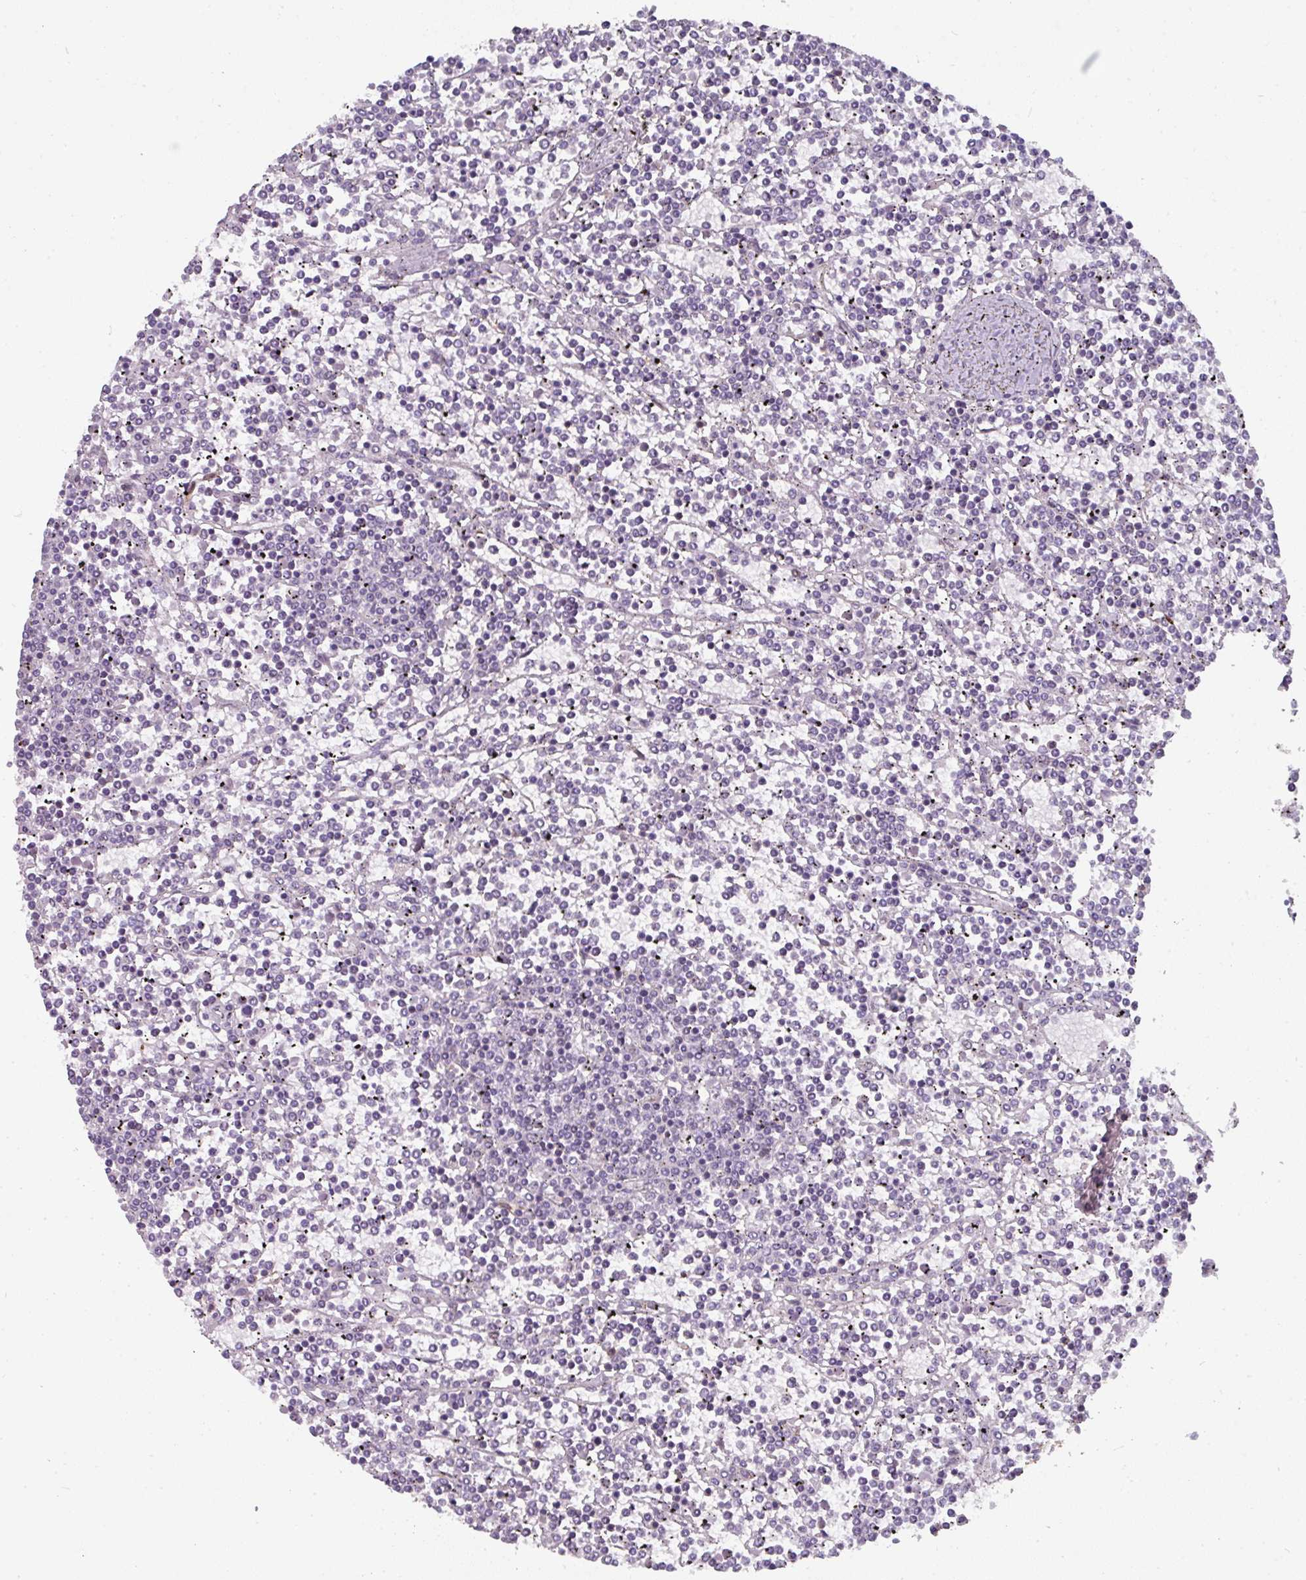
{"staining": {"intensity": "negative", "quantity": "none", "location": "none"}, "tissue": "lymphoma", "cell_type": "Tumor cells", "image_type": "cancer", "snomed": [{"axis": "morphology", "description": "Malignant lymphoma, non-Hodgkin's type, Low grade"}, {"axis": "topography", "description": "Spleen"}], "caption": "There is no significant expression in tumor cells of lymphoma.", "gene": "BEND5", "patient": {"sex": "female", "age": 19}}